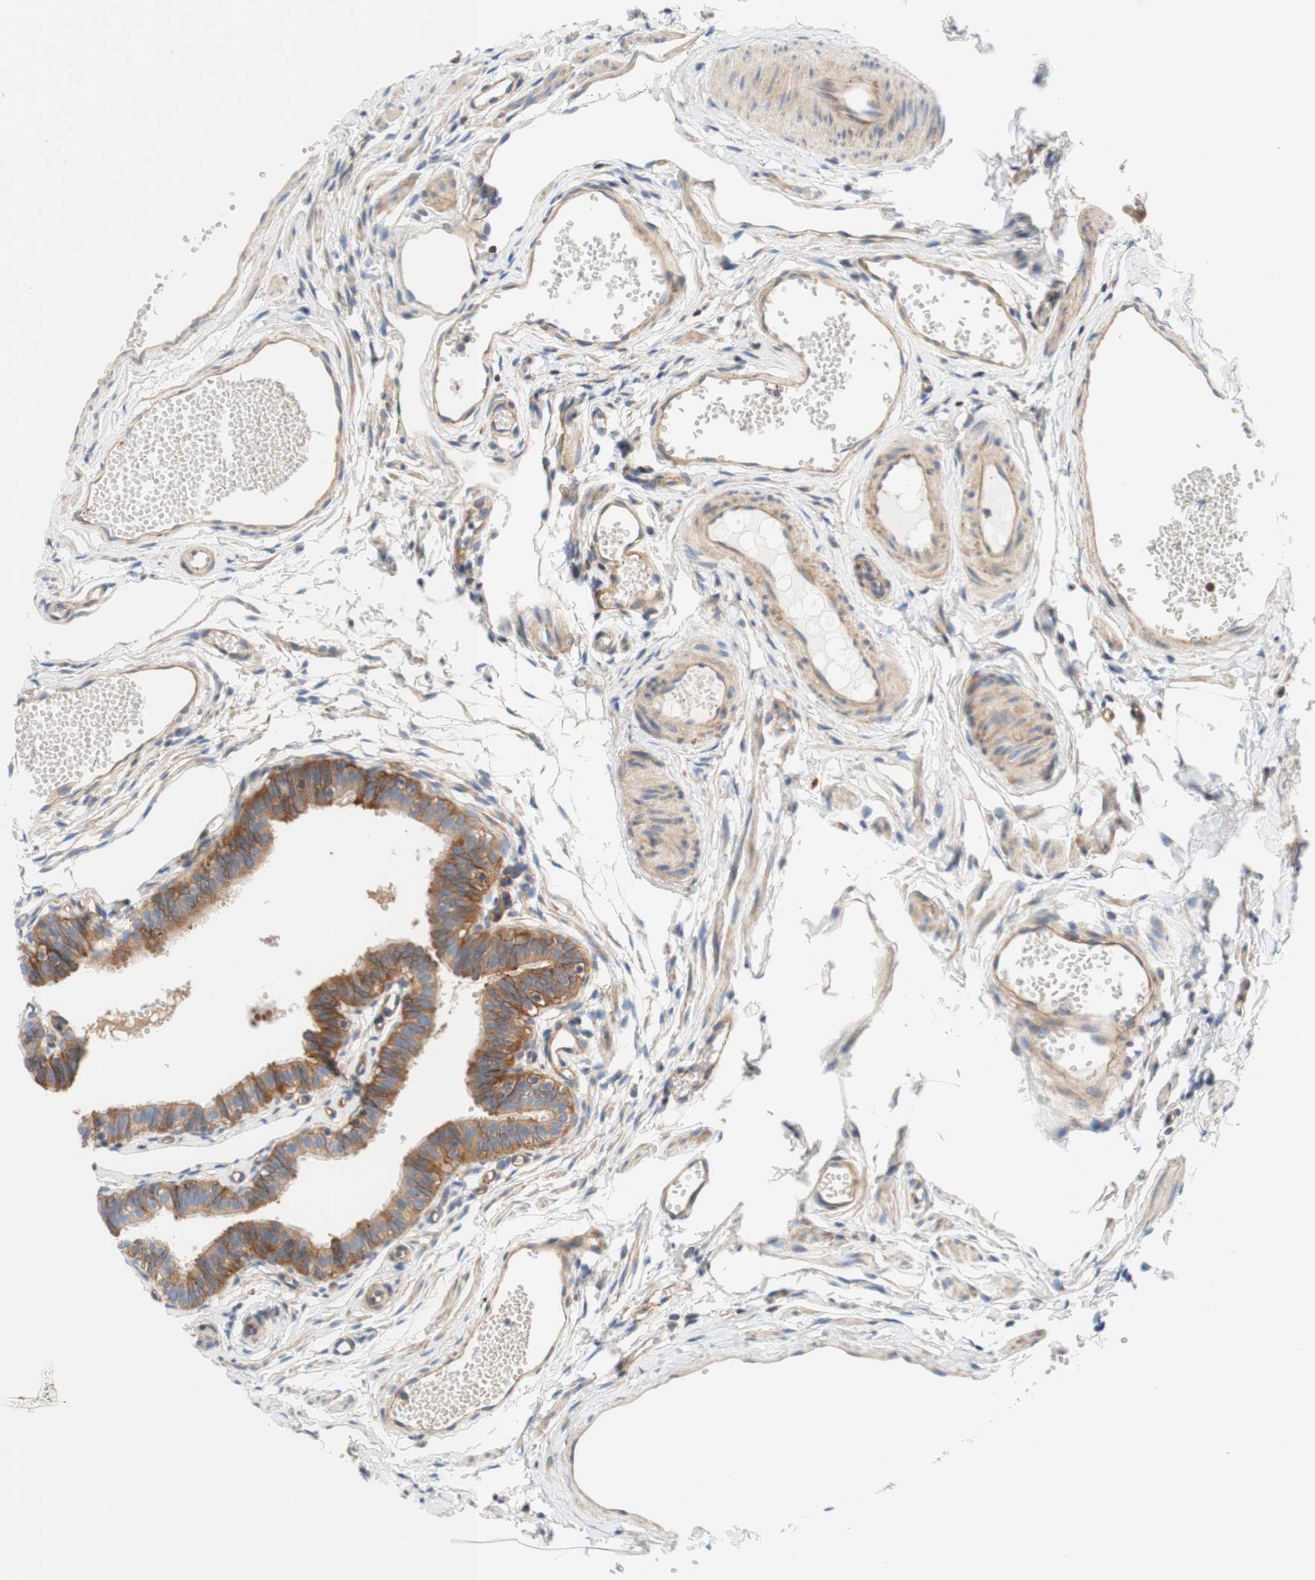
{"staining": {"intensity": "moderate", "quantity": ">75%", "location": "cytoplasmic/membranous"}, "tissue": "fallopian tube", "cell_type": "Glandular cells", "image_type": "normal", "snomed": [{"axis": "morphology", "description": "Normal tissue, NOS"}, {"axis": "topography", "description": "Fallopian tube"}, {"axis": "topography", "description": "Placenta"}], "caption": "IHC of unremarkable fallopian tube reveals medium levels of moderate cytoplasmic/membranous positivity in about >75% of glandular cells. (DAB (3,3'-diaminobenzidine) IHC, brown staining for protein, blue staining for nuclei).", "gene": "STOM", "patient": {"sex": "female", "age": 34}}